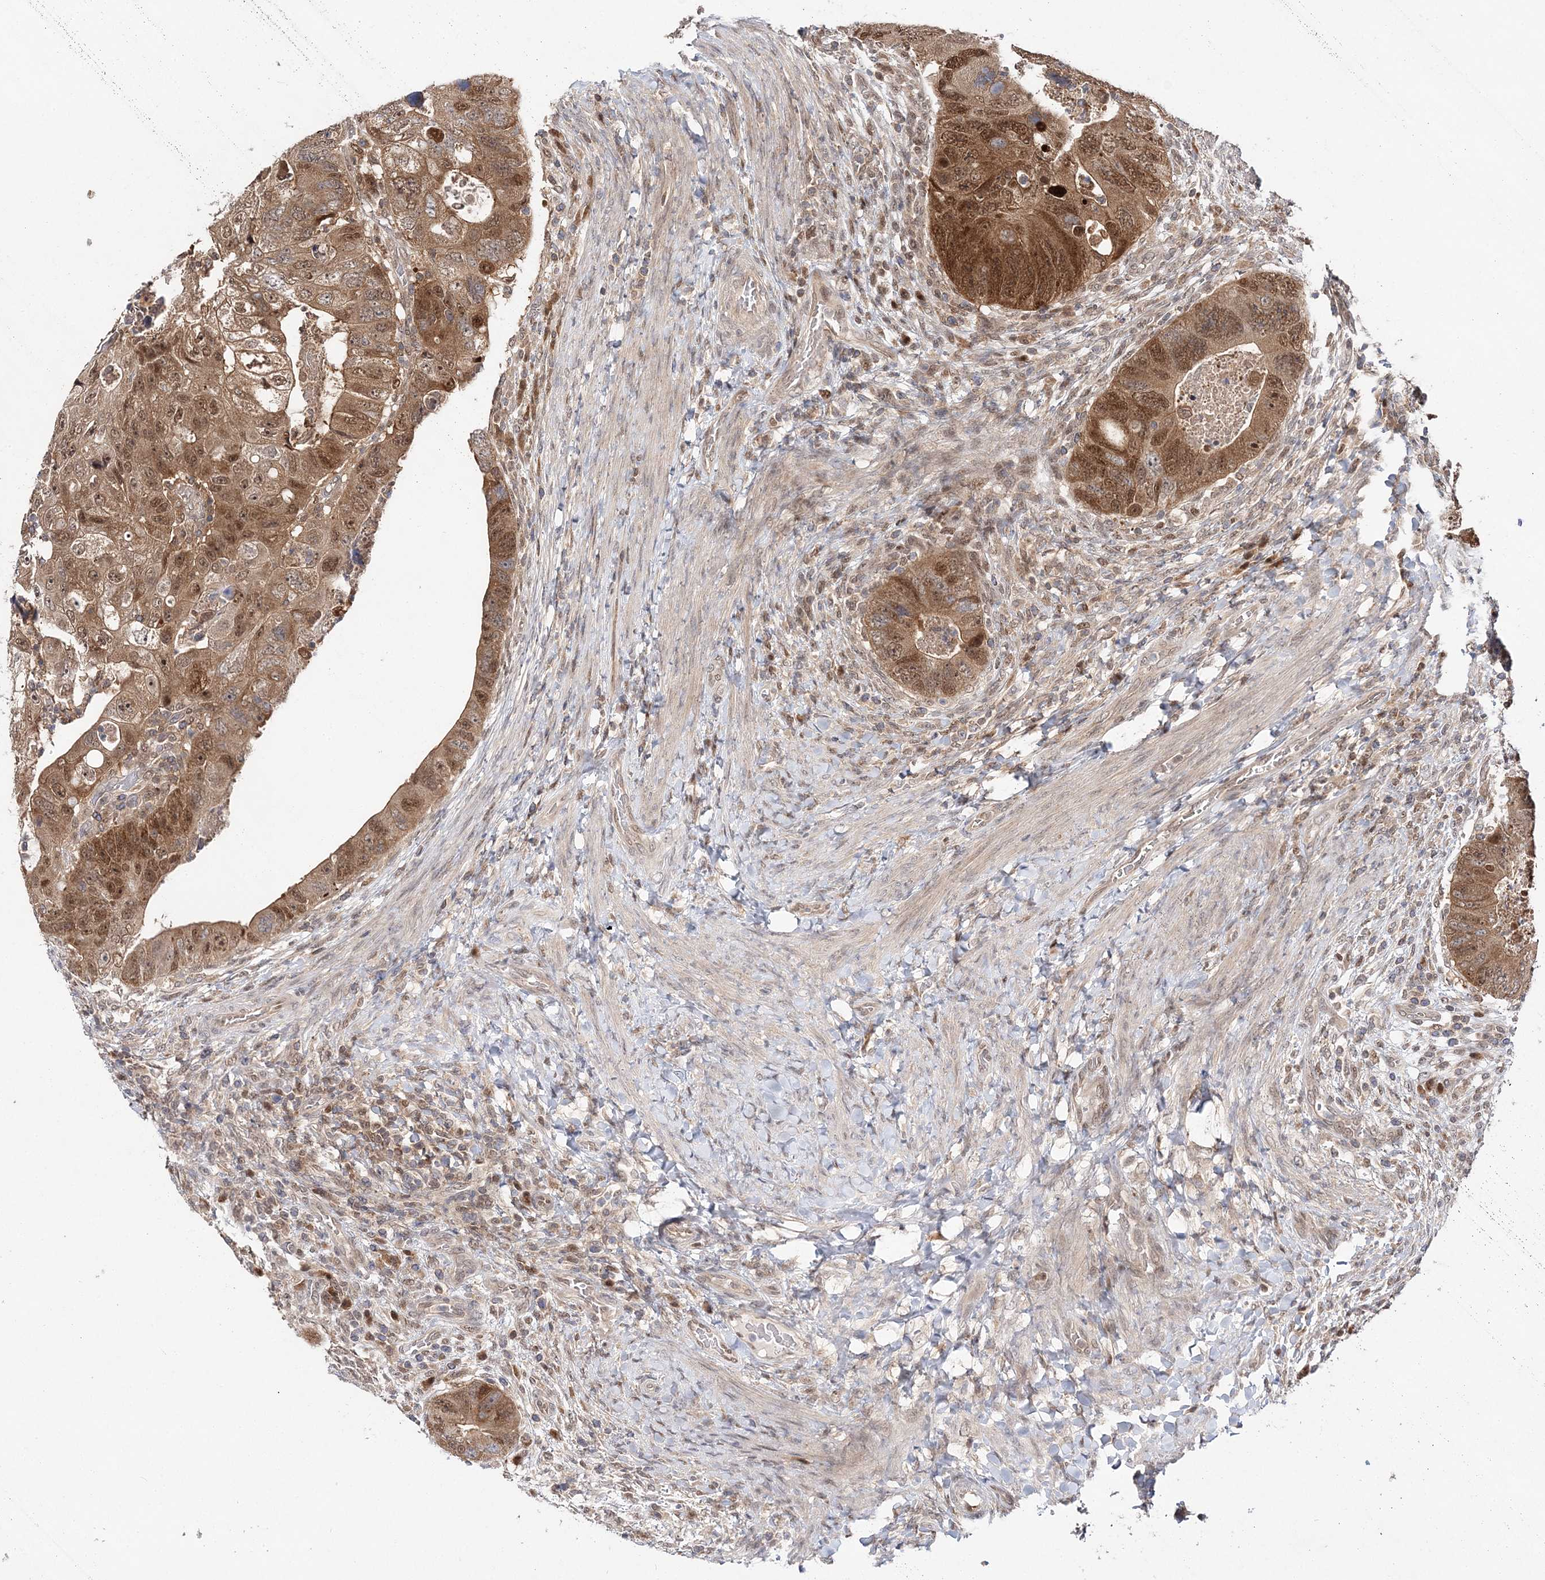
{"staining": {"intensity": "moderate", "quantity": ">75%", "location": "cytoplasmic/membranous,nuclear"}, "tissue": "colorectal cancer", "cell_type": "Tumor cells", "image_type": "cancer", "snomed": [{"axis": "morphology", "description": "Adenocarcinoma, NOS"}, {"axis": "topography", "description": "Rectum"}], "caption": "The photomicrograph displays staining of adenocarcinoma (colorectal), revealing moderate cytoplasmic/membranous and nuclear protein positivity (brown color) within tumor cells.", "gene": "NIF3L1", "patient": {"sex": "male", "age": 59}}